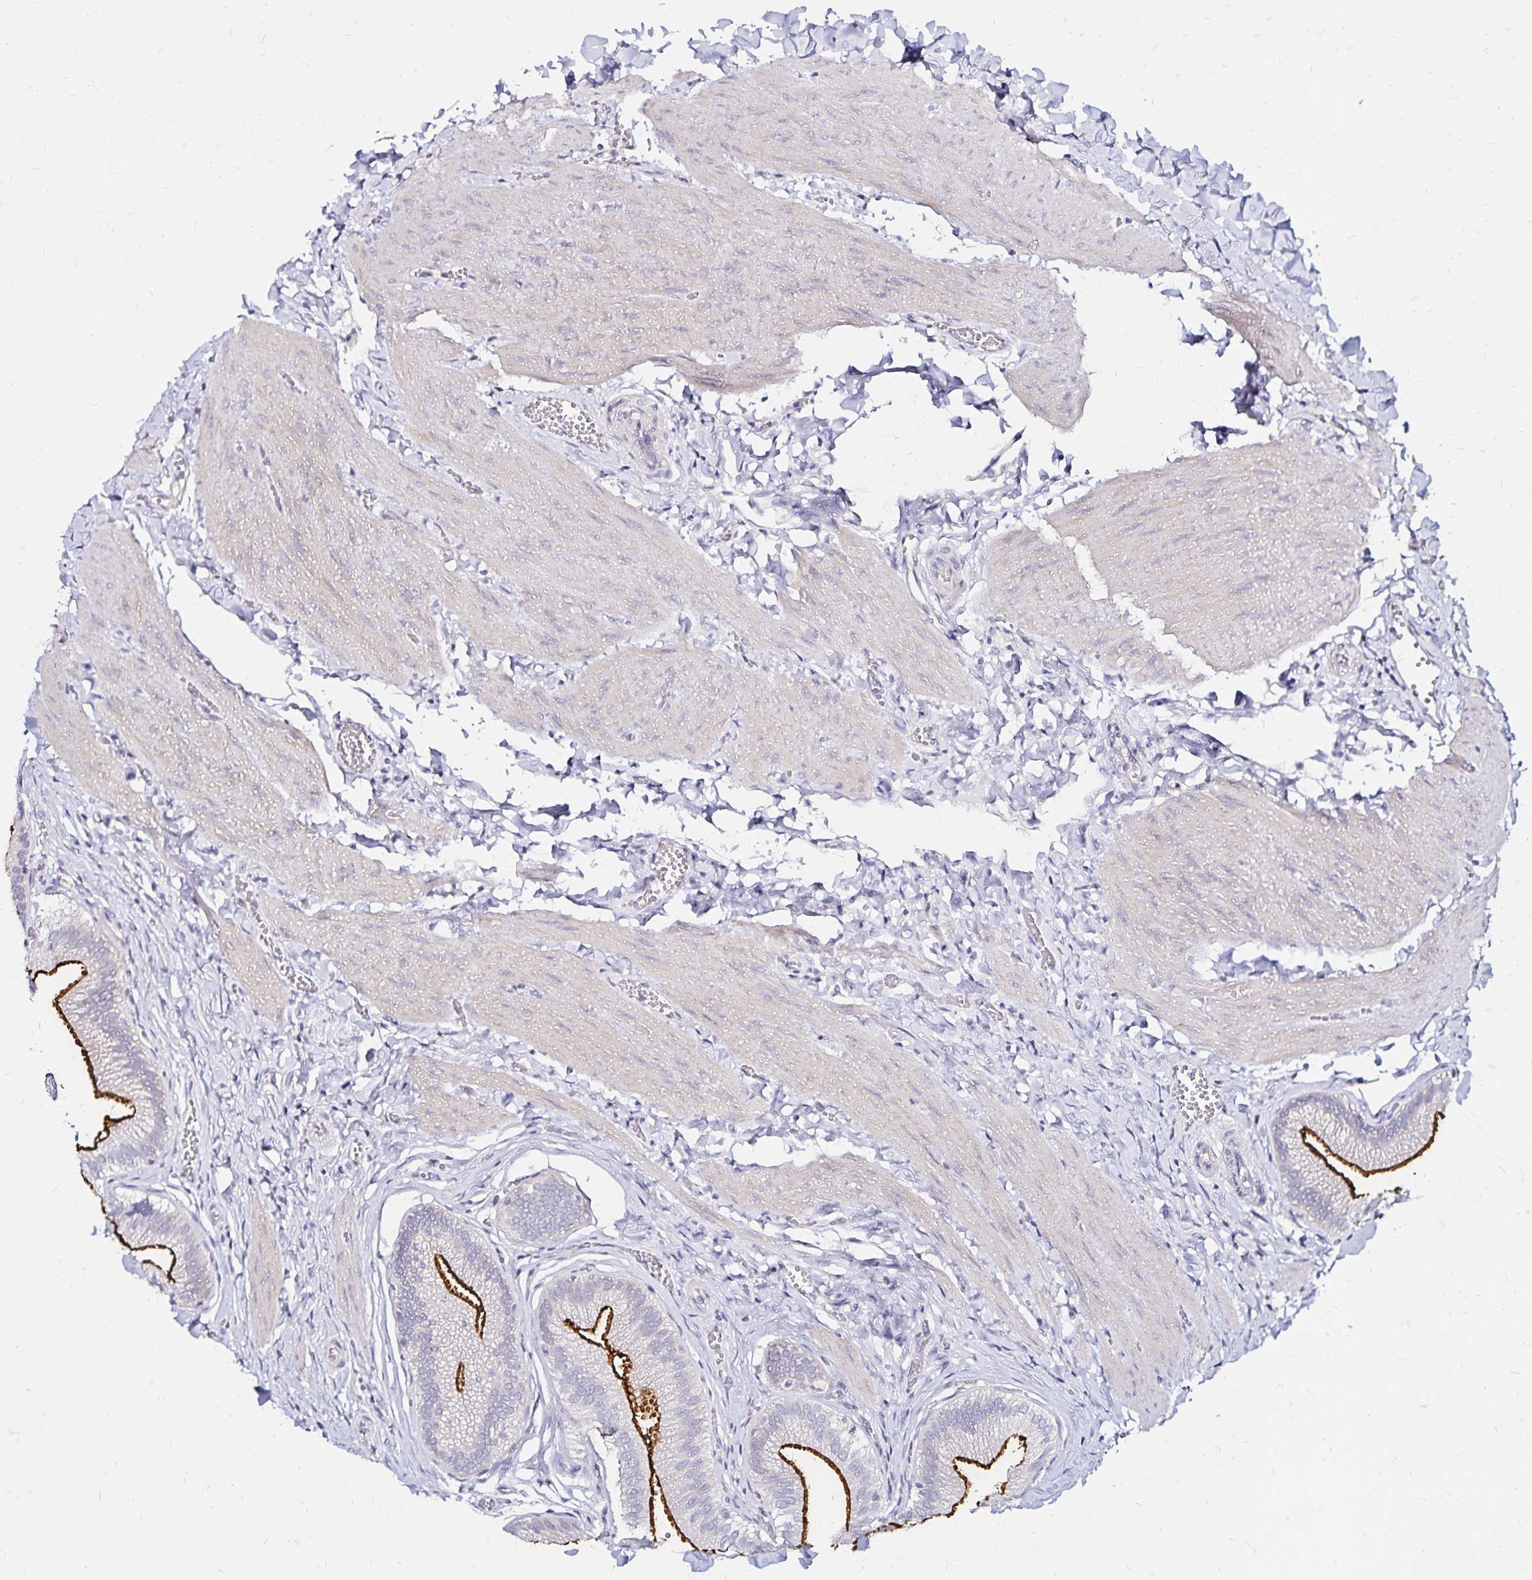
{"staining": {"intensity": "strong", "quantity": "25%-75%", "location": "cytoplasmic/membranous"}, "tissue": "gallbladder", "cell_type": "Glandular cells", "image_type": "normal", "snomed": [{"axis": "morphology", "description": "Normal tissue, NOS"}, {"axis": "topography", "description": "Gallbladder"}], "caption": "The immunohistochemical stain labels strong cytoplasmic/membranous staining in glandular cells of benign gallbladder. (DAB IHC, brown staining for protein, blue staining for nuclei).", "gene": "SLC5A1", "patient": {"sex": "male", "age": 17}}